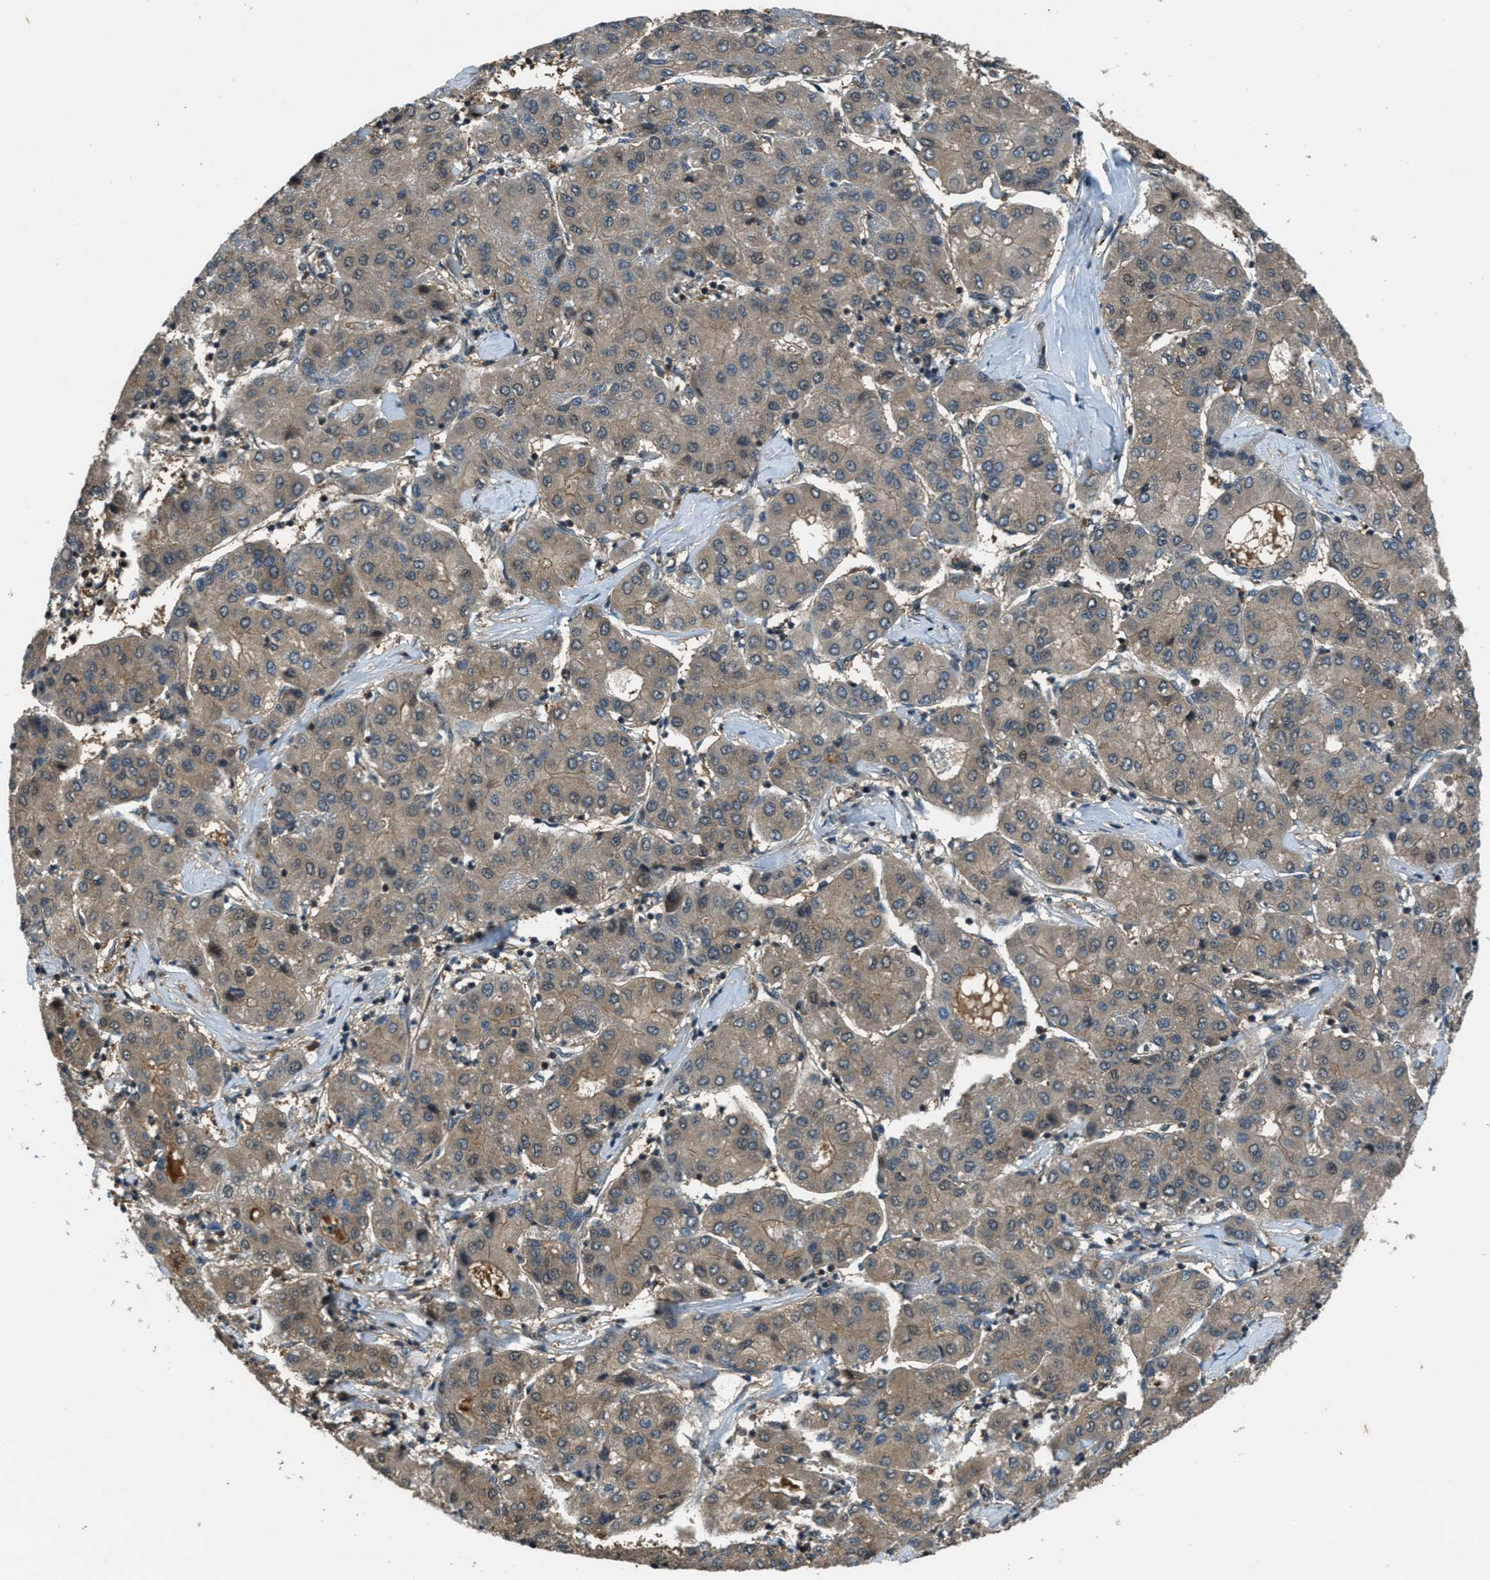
{"staining": {"intensity": "moderate", "quantity": ">75%", "location": "cytoplasmic/membranous"}, "tissue": "liver cancer", "cell_type": "Tumor cells", "image_type": "cancer", "snomed": [{"axis": "morphology", "description": "Carcinoma, Hepatocellular, NOS"}, {"axis": "topography", "description": "Liver"}], "caption": "This image demonstrates IHC staining of human liver hepatocellular carcinoma, with medium moderate cytoplasmic/membranous positivity in about >75% of tumor cells.", "gene": "DUSP6", "patient": {"sex": "male", "age": 65}}